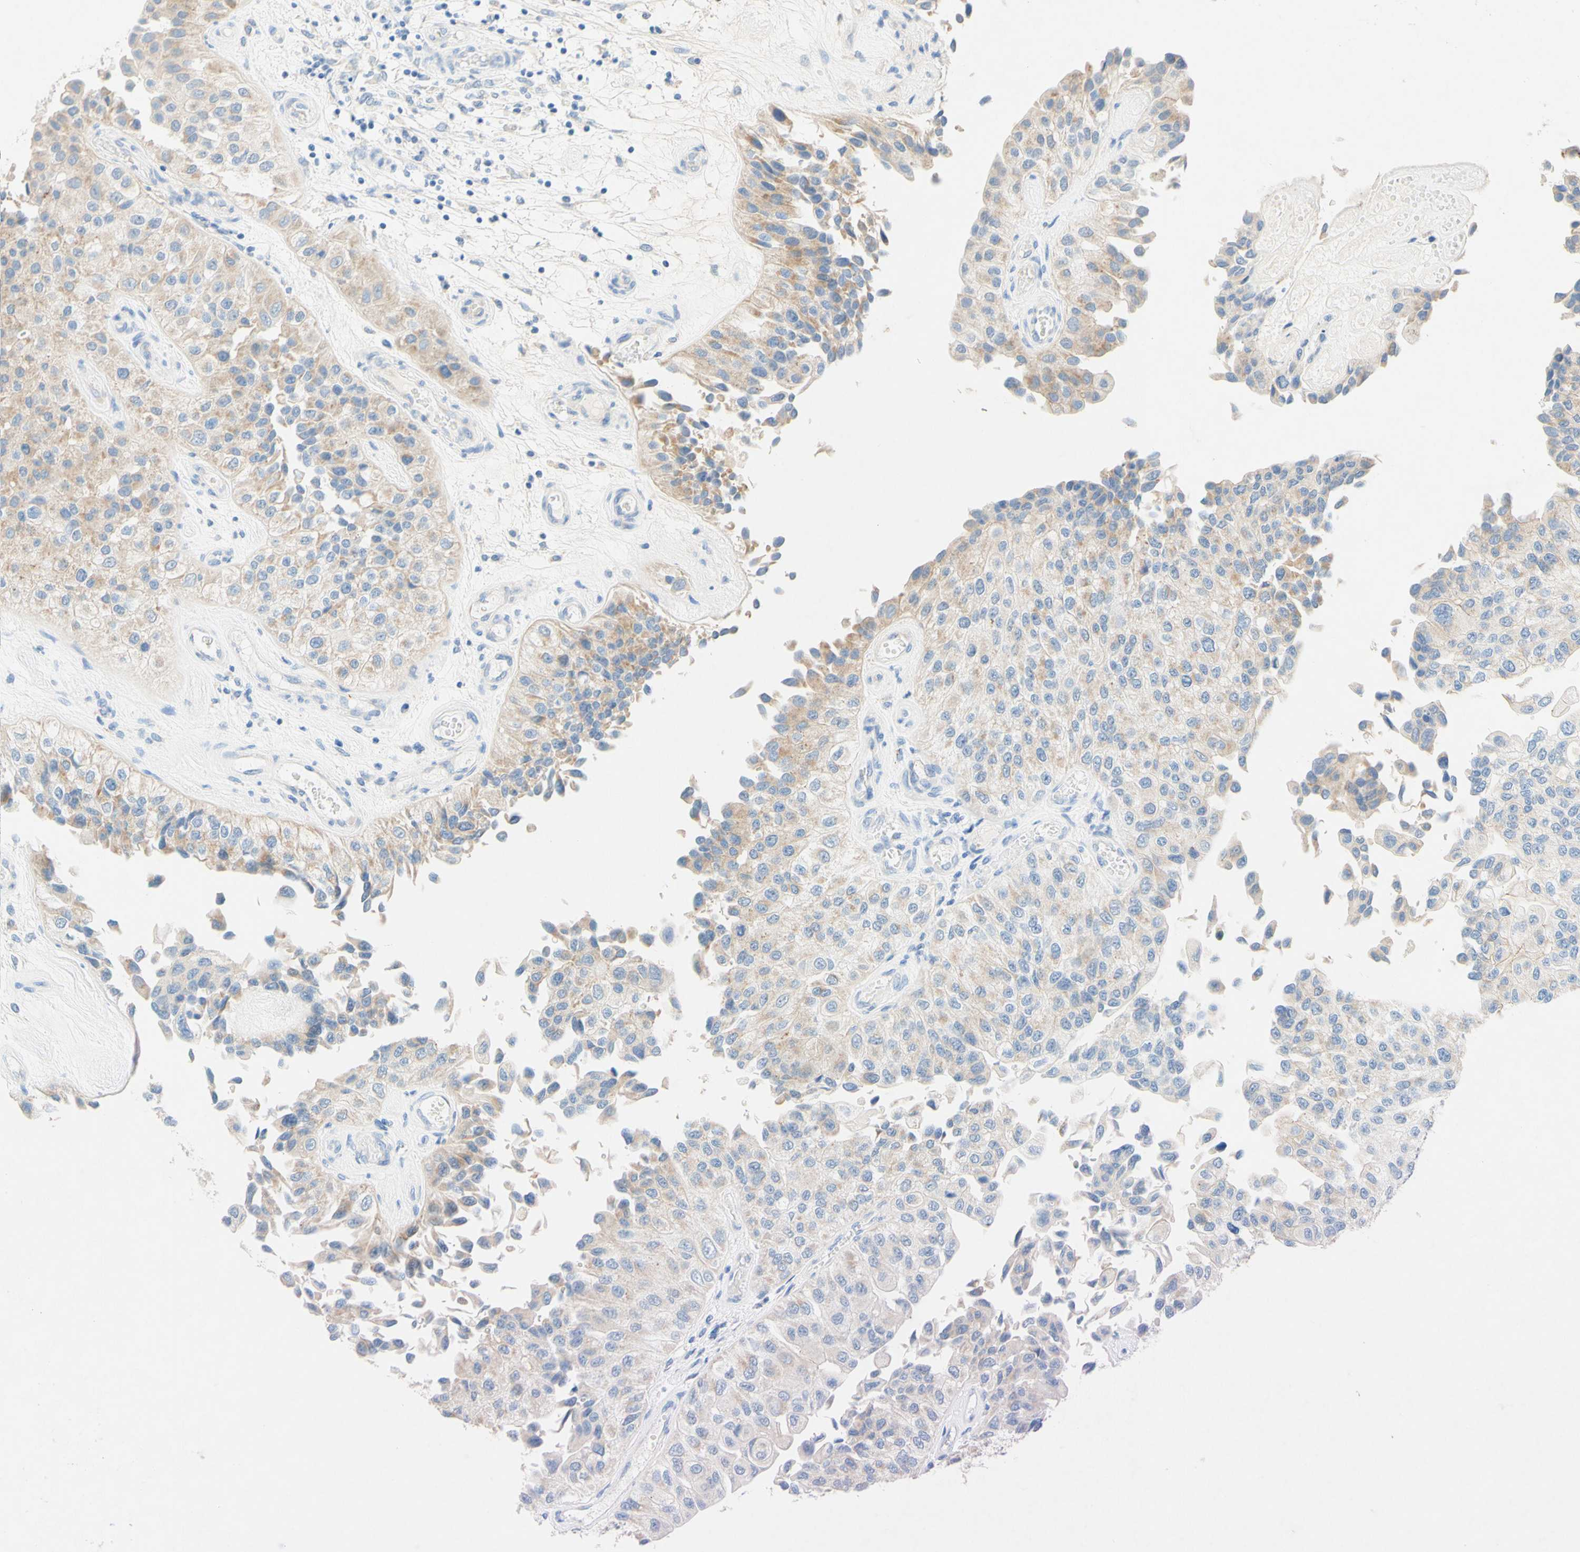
{"staining": {"intensity": "weak", "quantity": "25%-75%", "location": "cytoplasmic/membranous"}, "tissue": "urothelial cancer", "cell_type": "Tumor cells", "image_type": "cancer", "snomed": [{"axis": "morphology", "description": "Urothelial carcinoma, High grade"}, {"axis": "topography", "description": "Kidney"}, {"axis": "topography", "description": "Urinary bladder"}], "caption": "Immunohistochemical staining of human urothelial cancer exhibits low levels of weak cytoplasmic/membranous protein expression in about 25%-75% of tumor cells.", "gene": "SLC46A1", "patient": {"sex": "male", "age": 77}}